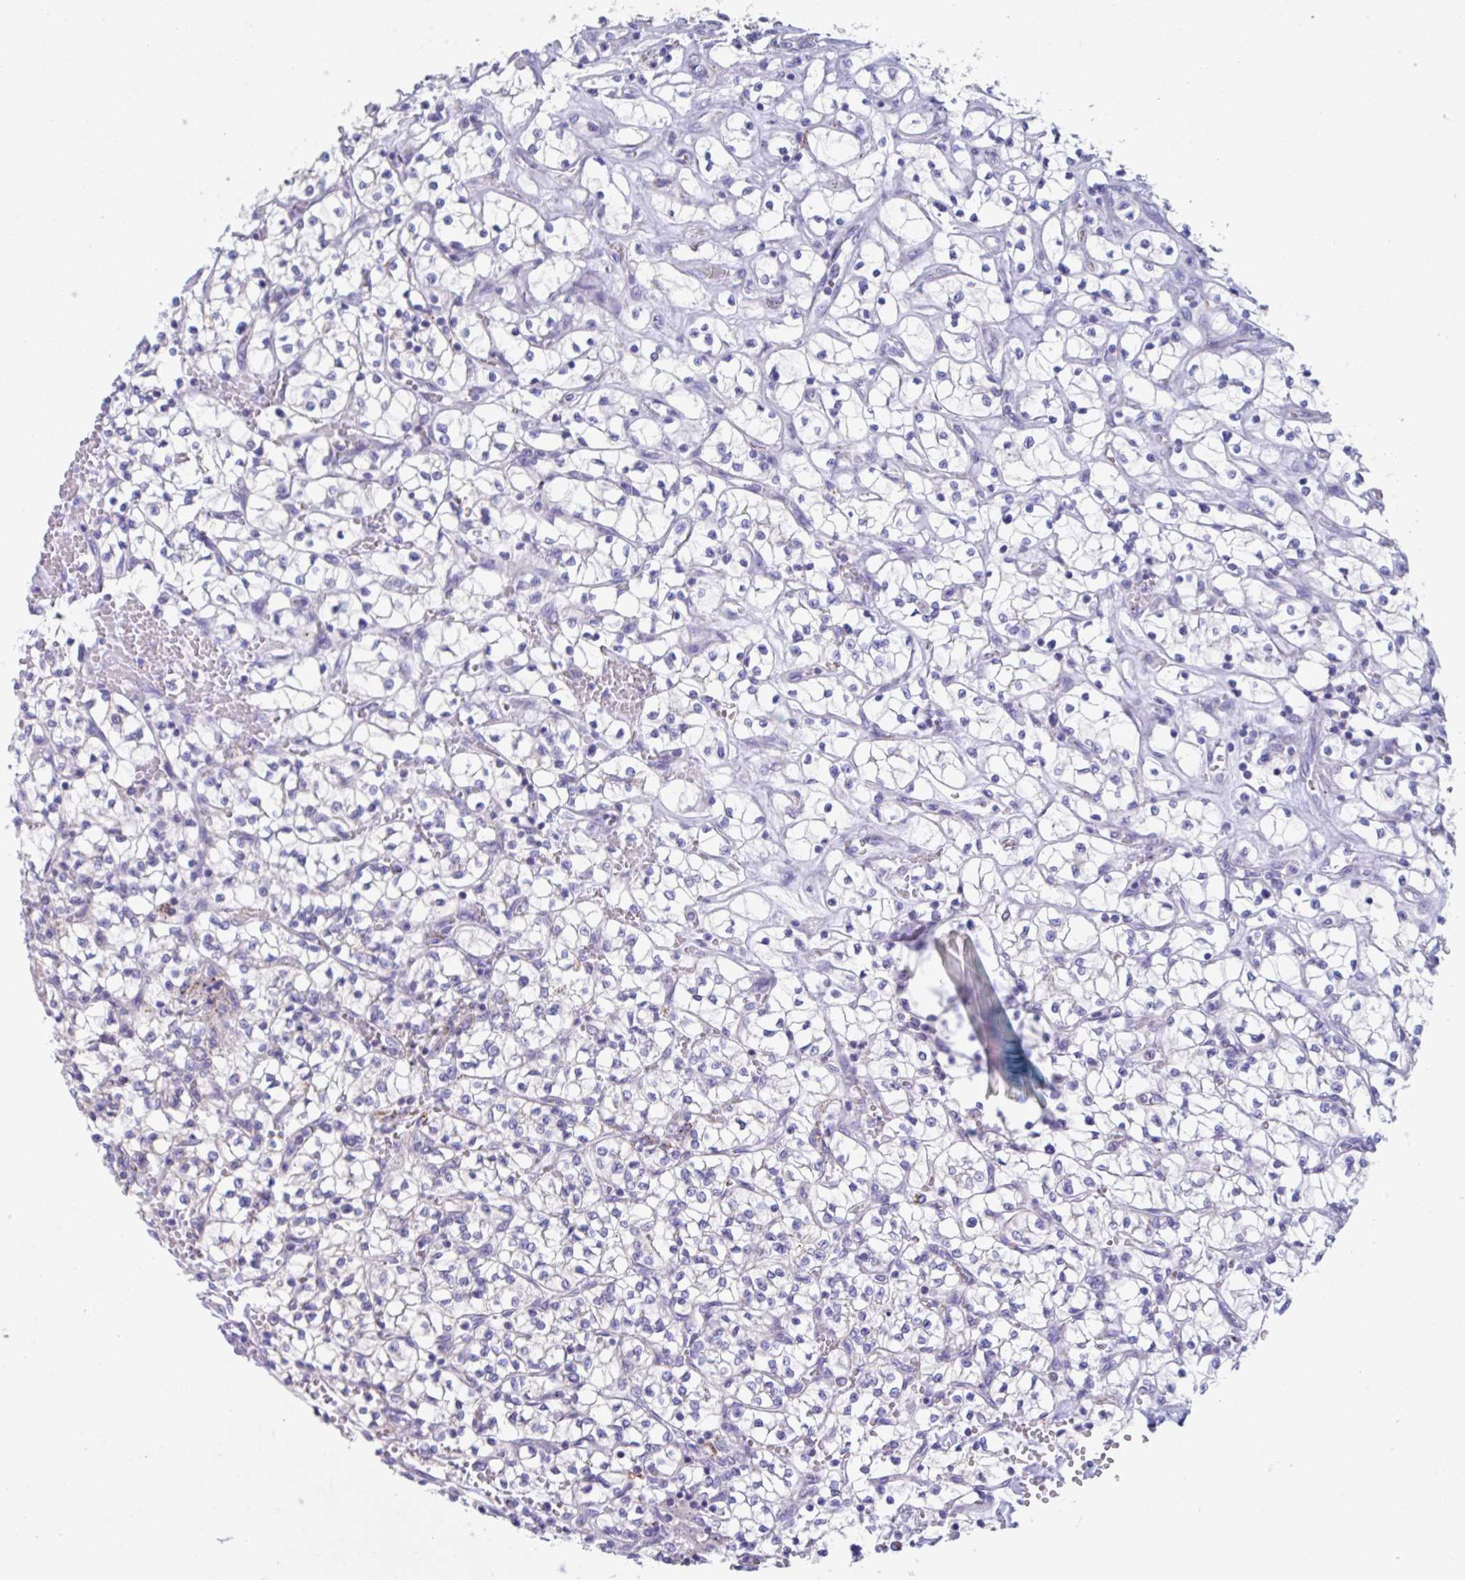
{"staining": {"intensity": "negative", "quantity": "none", "location": "none"}, "tissue": "renal cancer", "cell_type": "Tumor cells", "image_type": "cancer", "snomed": [{"axis": "morphology", "description": "Adenocarcinoma, NOS"}, {"axis": "topography", "description": "Kidney"}], "caption": "There is no significant positivity in tumor cells of renal adenocarcinoma.", "gene": "CHMP5", "patient": {"sex": "female", "age": 64}}